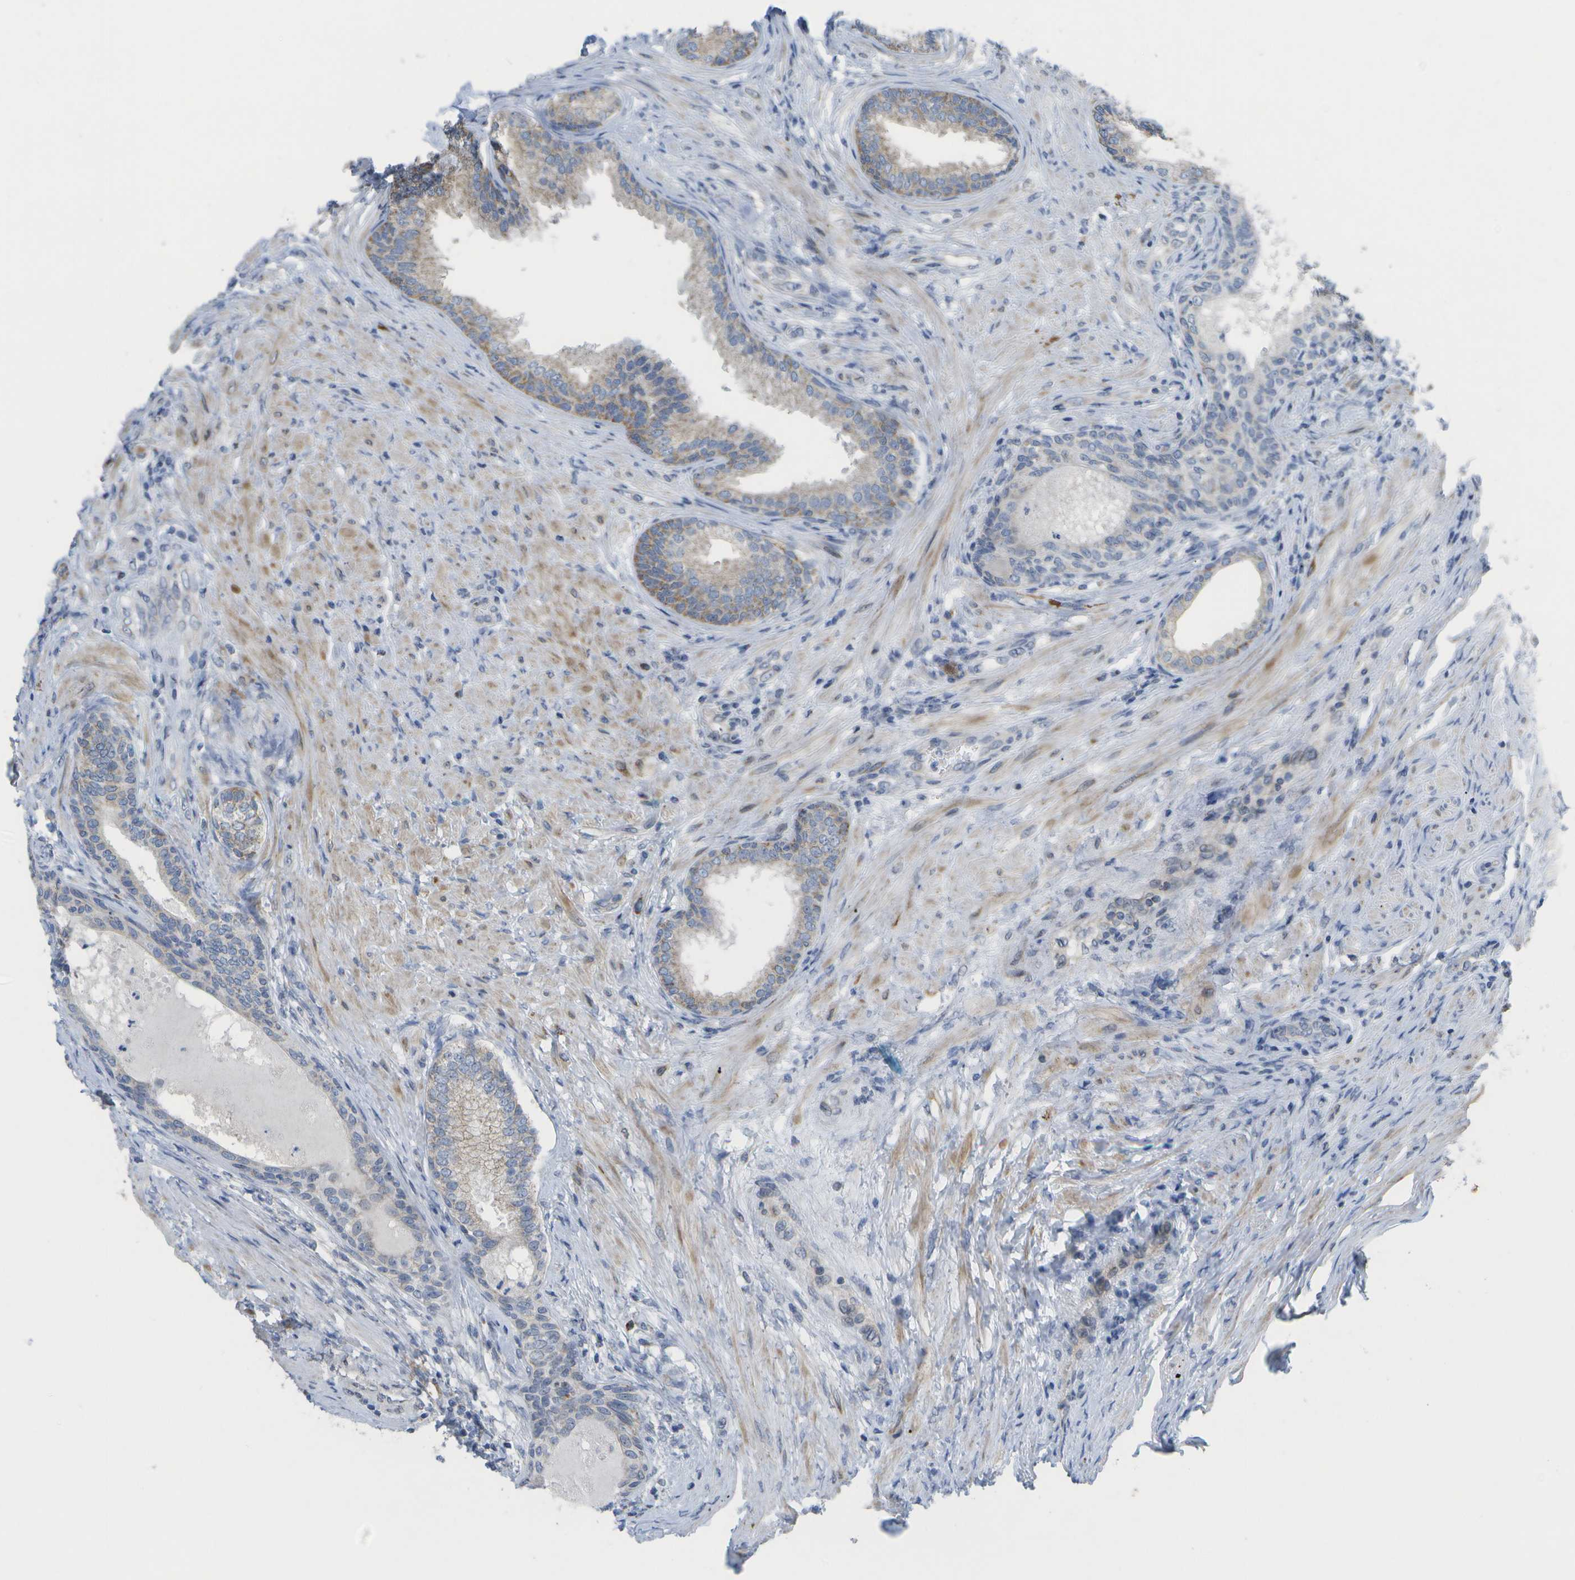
{"staining": {"intensity": "moderate", "quantity": "<25%", "location": "cytoplasmic/membranous"}, "tissue": "prostate", "cell_type": "Glandular cells", "image_type": "normal", "snomed": [{"axis": "morphology", "description": "Normal tissue, NOS"}, {"axis": "topography", "description": "Prostate"}], "caption": "Immunohistochemical staining of normal prostate displays moderate cytoplasmic/membranous protein positivity in about <25% of glandular cells.", "gene": "TMEM223", "patient": {"sex": "male", "age": 76}}